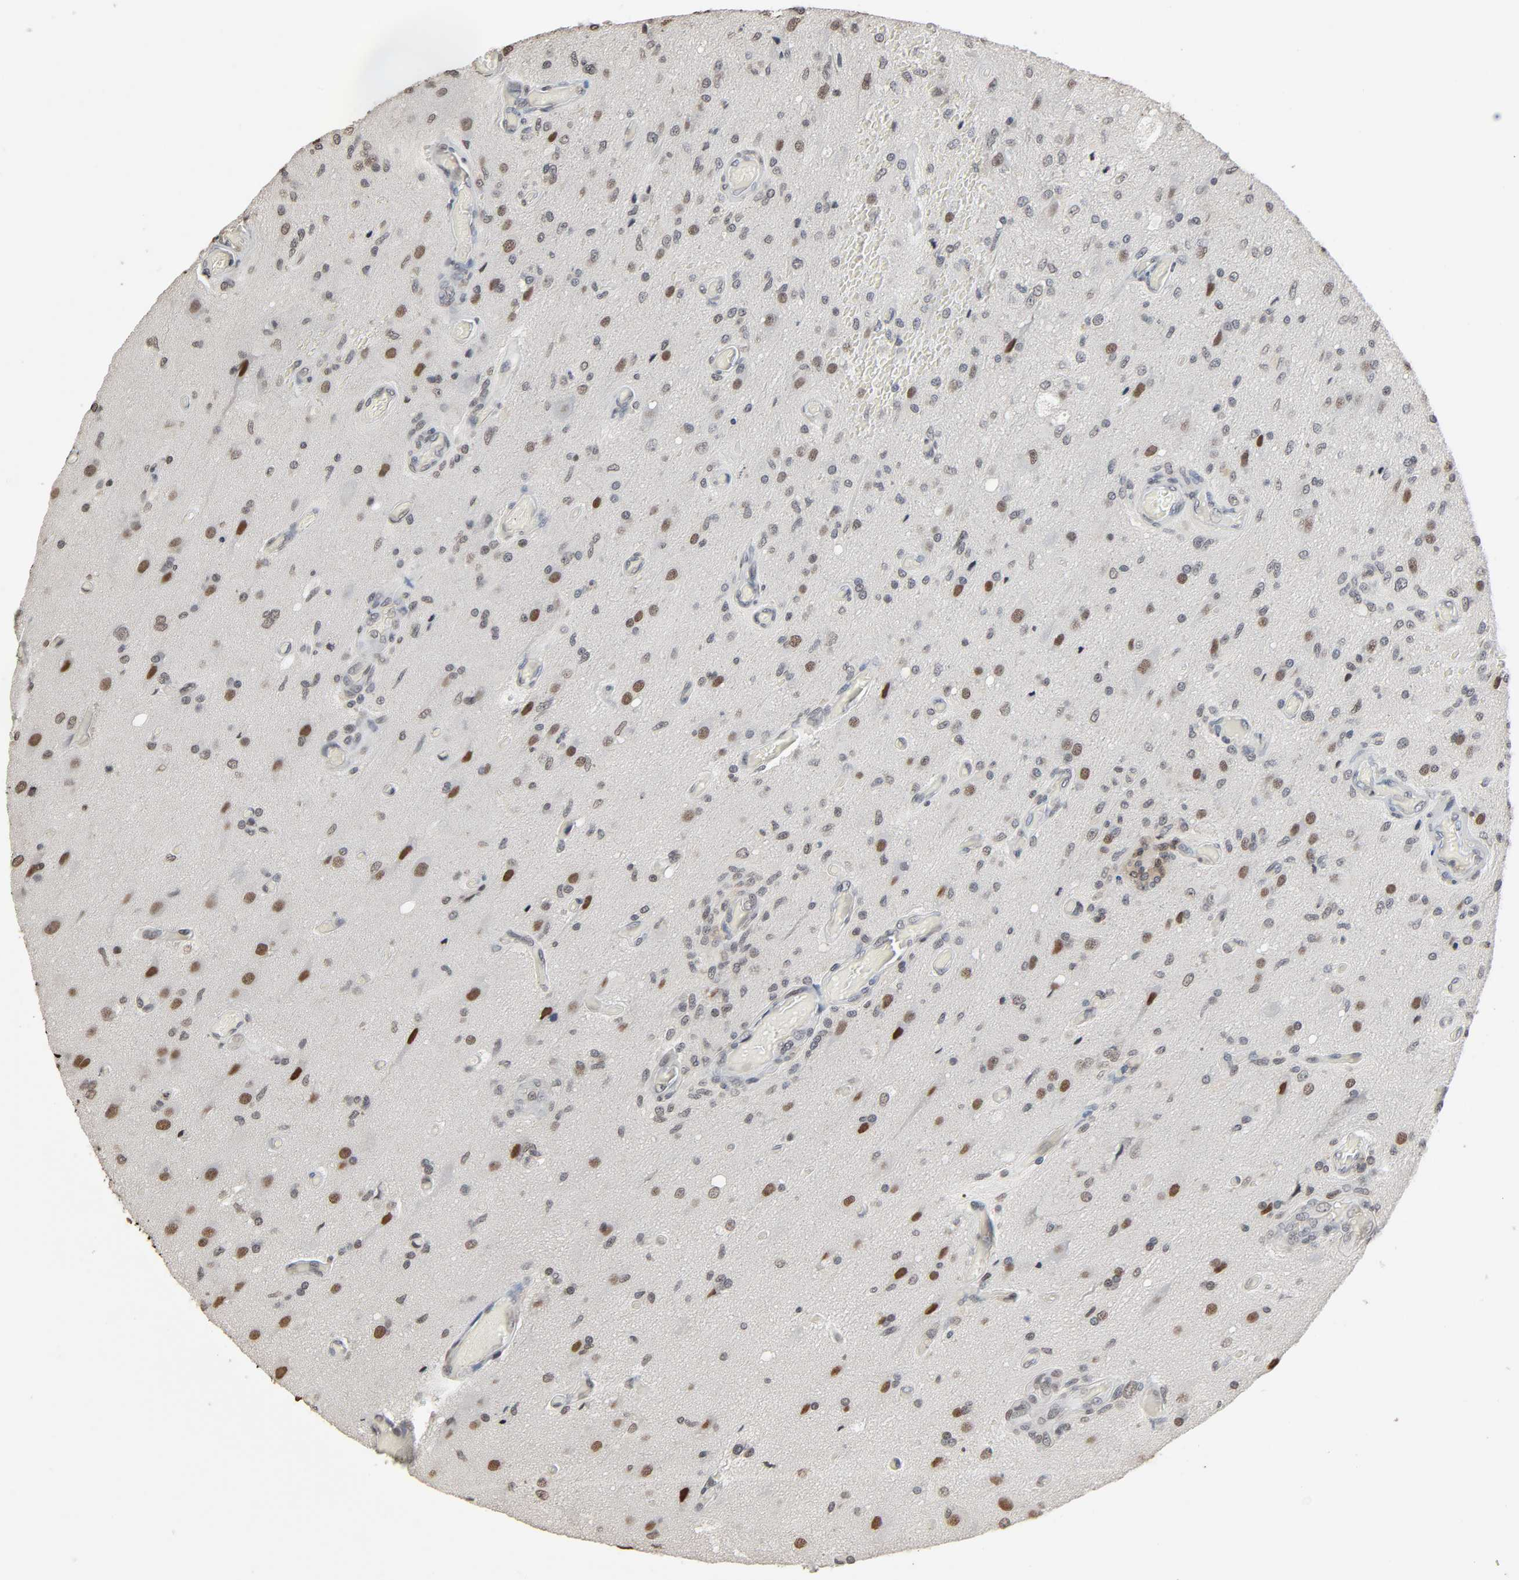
{"staining": {"intensity": "strong", "quantity": "<25%", "location": "nuclear"}, "tissue": "glioma", "cell_type": "Tumor cells", "image_type": "cancer", "snomed": [{"axis": "morphology", "description": "Normal tissue, NOS"}, {"axis": "morphology", "description": "Glioma, malignant, High grade"}, {"axis": "topography", "description": "Cerebral cortex"}], "caption": "Malignant high-grade glioma tissue demonstrates strong nuclear positivity in about <25% of tumor cells (DAB IHC with brightfield microscopy, high magnification).", "gene": "STK4", "patient": {"sex": "male", "age": 77}}